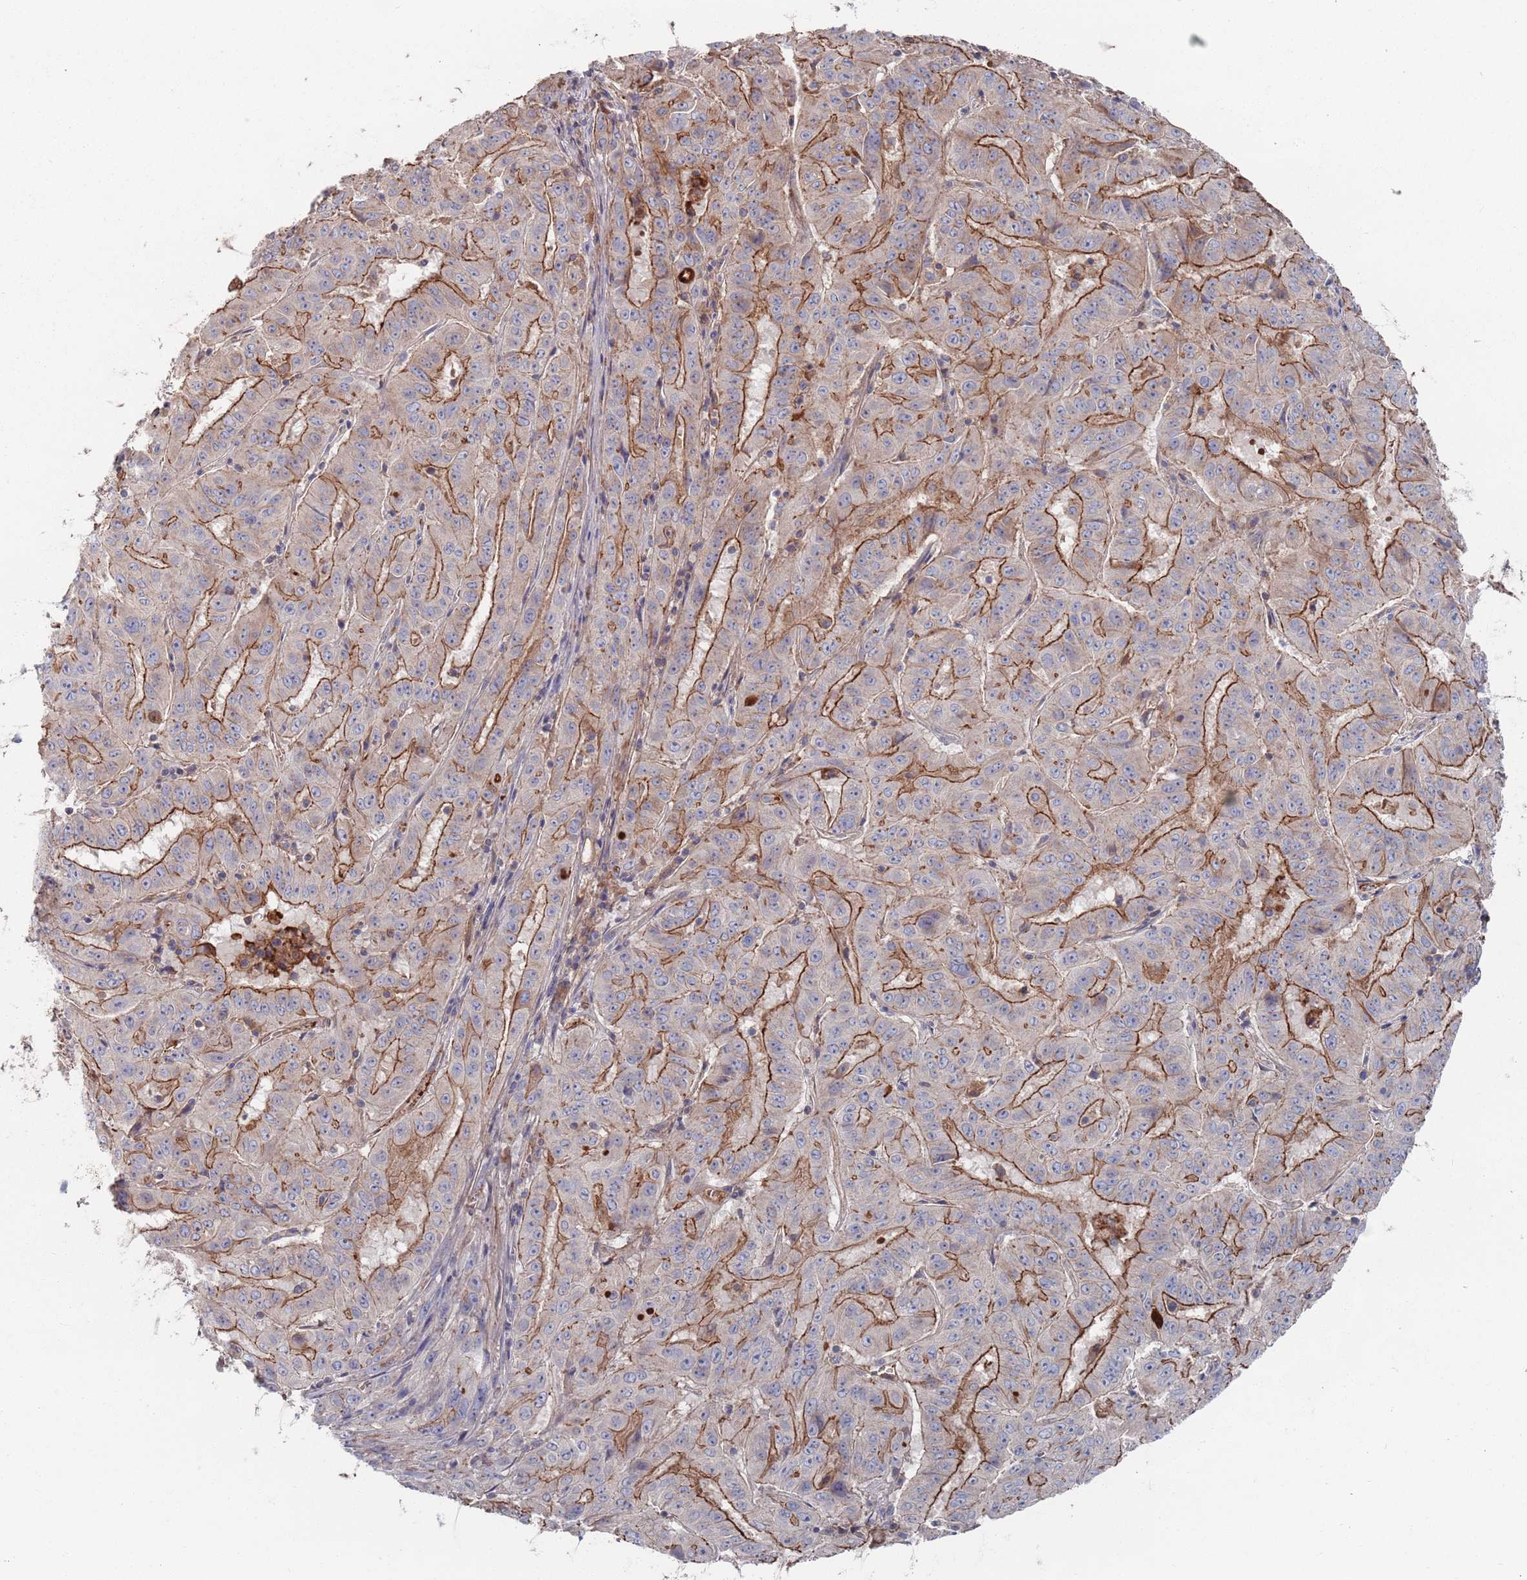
{"staining": {"intensity": "strong", "quantity": "25%-75%", "location": "cytoplasmic/membranous"}, "tissue": "pancreatic cancer", "cell_type": "Tumor cells", "image_type": "cancer", "snomed": [{"axis": "morphology", "description": "Adenocarcinoma, NOS"}, {"axis": "topography", "description": "Pancreas"}], "caption": "Immunohistochemistry of human pancreatic cancer reveals high levels of strong cytoplasmic/membranous expression in about 25%-75% of tumor cells.", "gene": "PLEKHA4", "patient": {"sex": "male", "age": 63}}